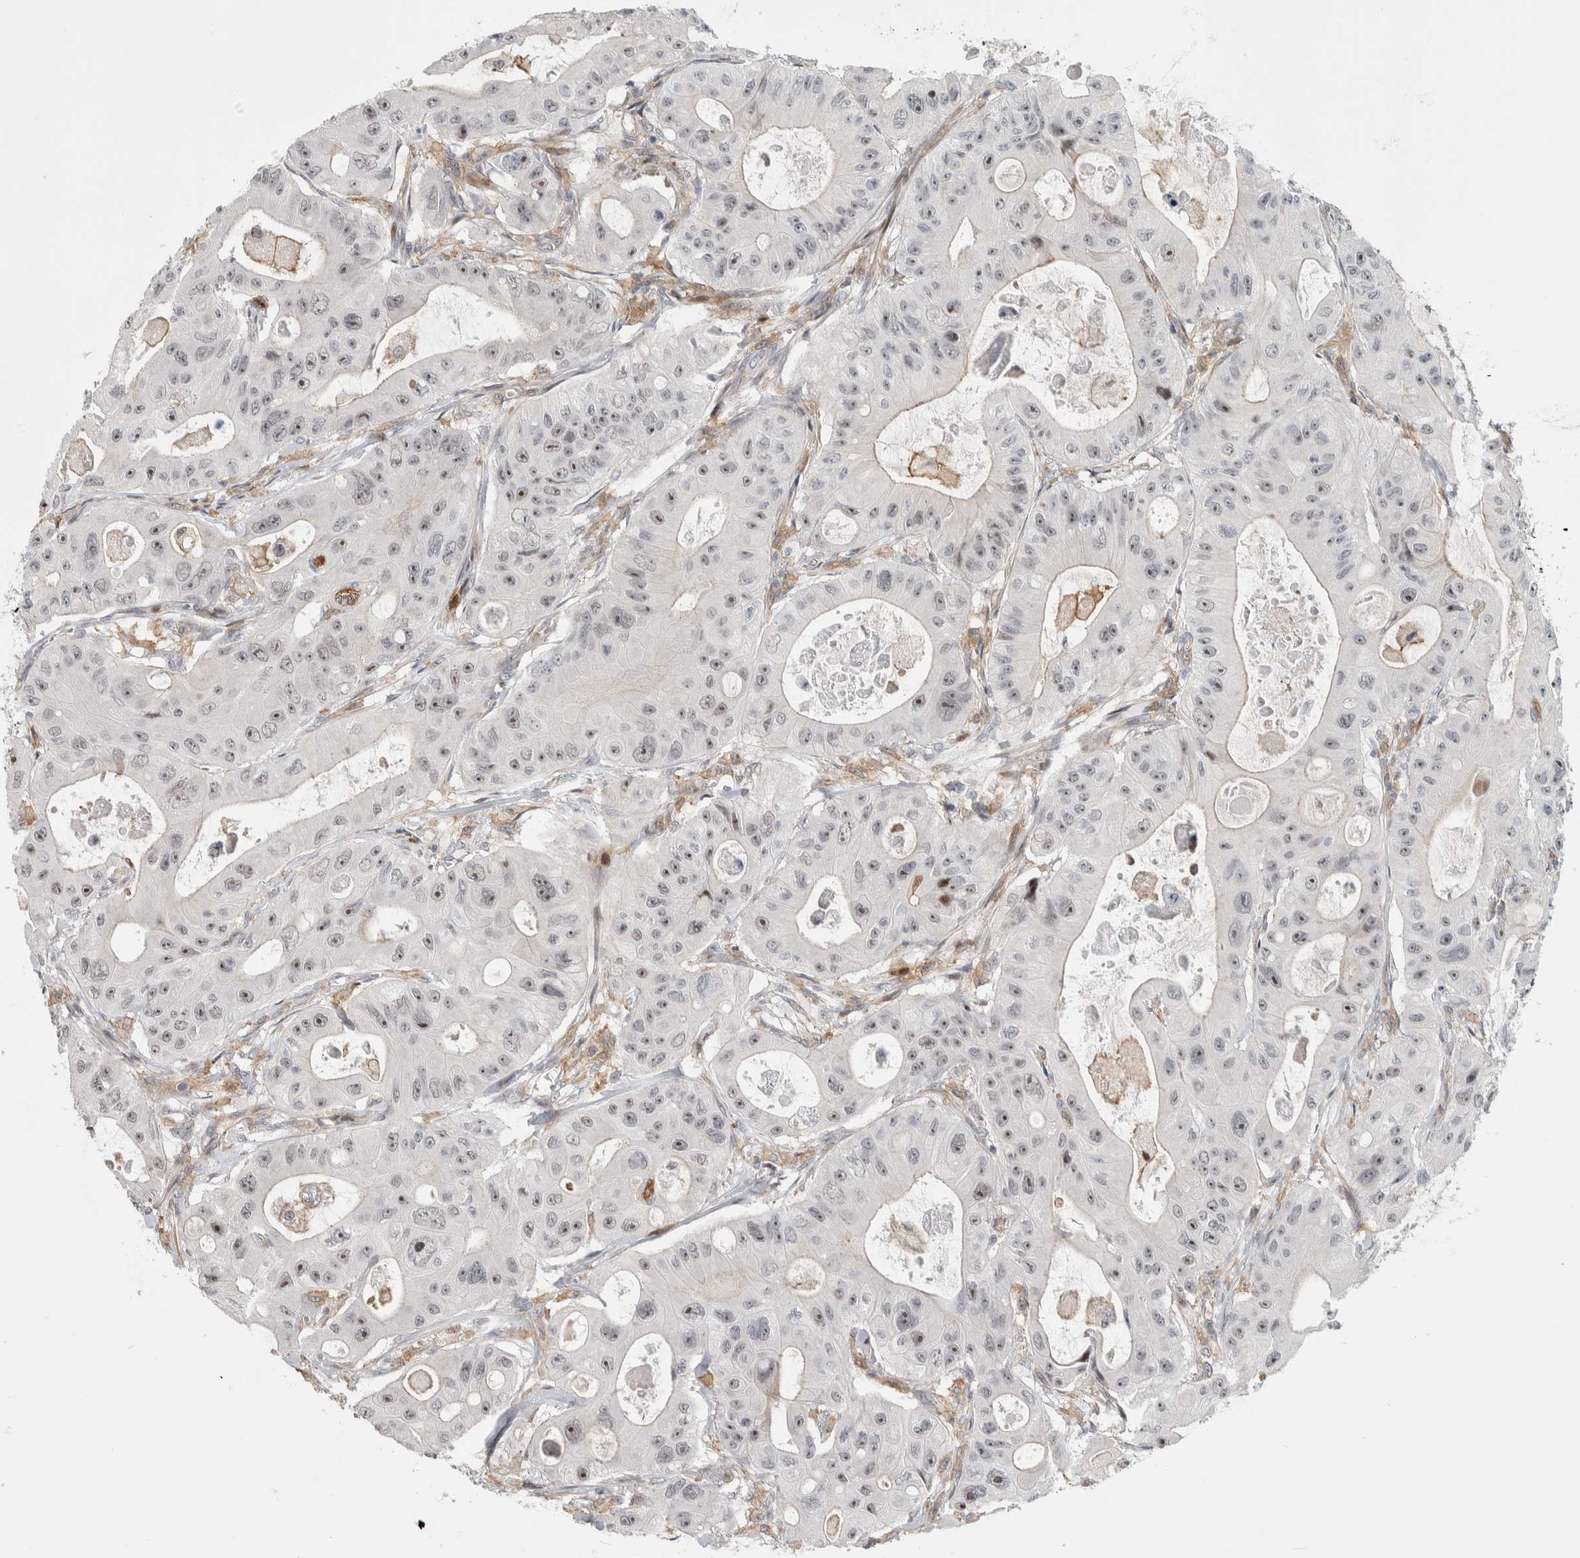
{"staining": {"intensity": "moderate", "quantity": "25%-75%", "location": "nuclear"}, "tissue": "colorectal cancer", "cell_type": "Tumor cells", "image_type": "cancer", "snomed": [{"axis": "morphology", "description": "Adenocarcinoma, NOS"}, {"axis": "topography", "description": "Colon"}], "caption": "The photomicrograph demonstrates staining of adenocarcinoma (colorectal), revealing moderate nuclear protein expression (brown color) within tumor cells.", "gene": "MSL1", "patient": {"sex": "female", "age": 46}}